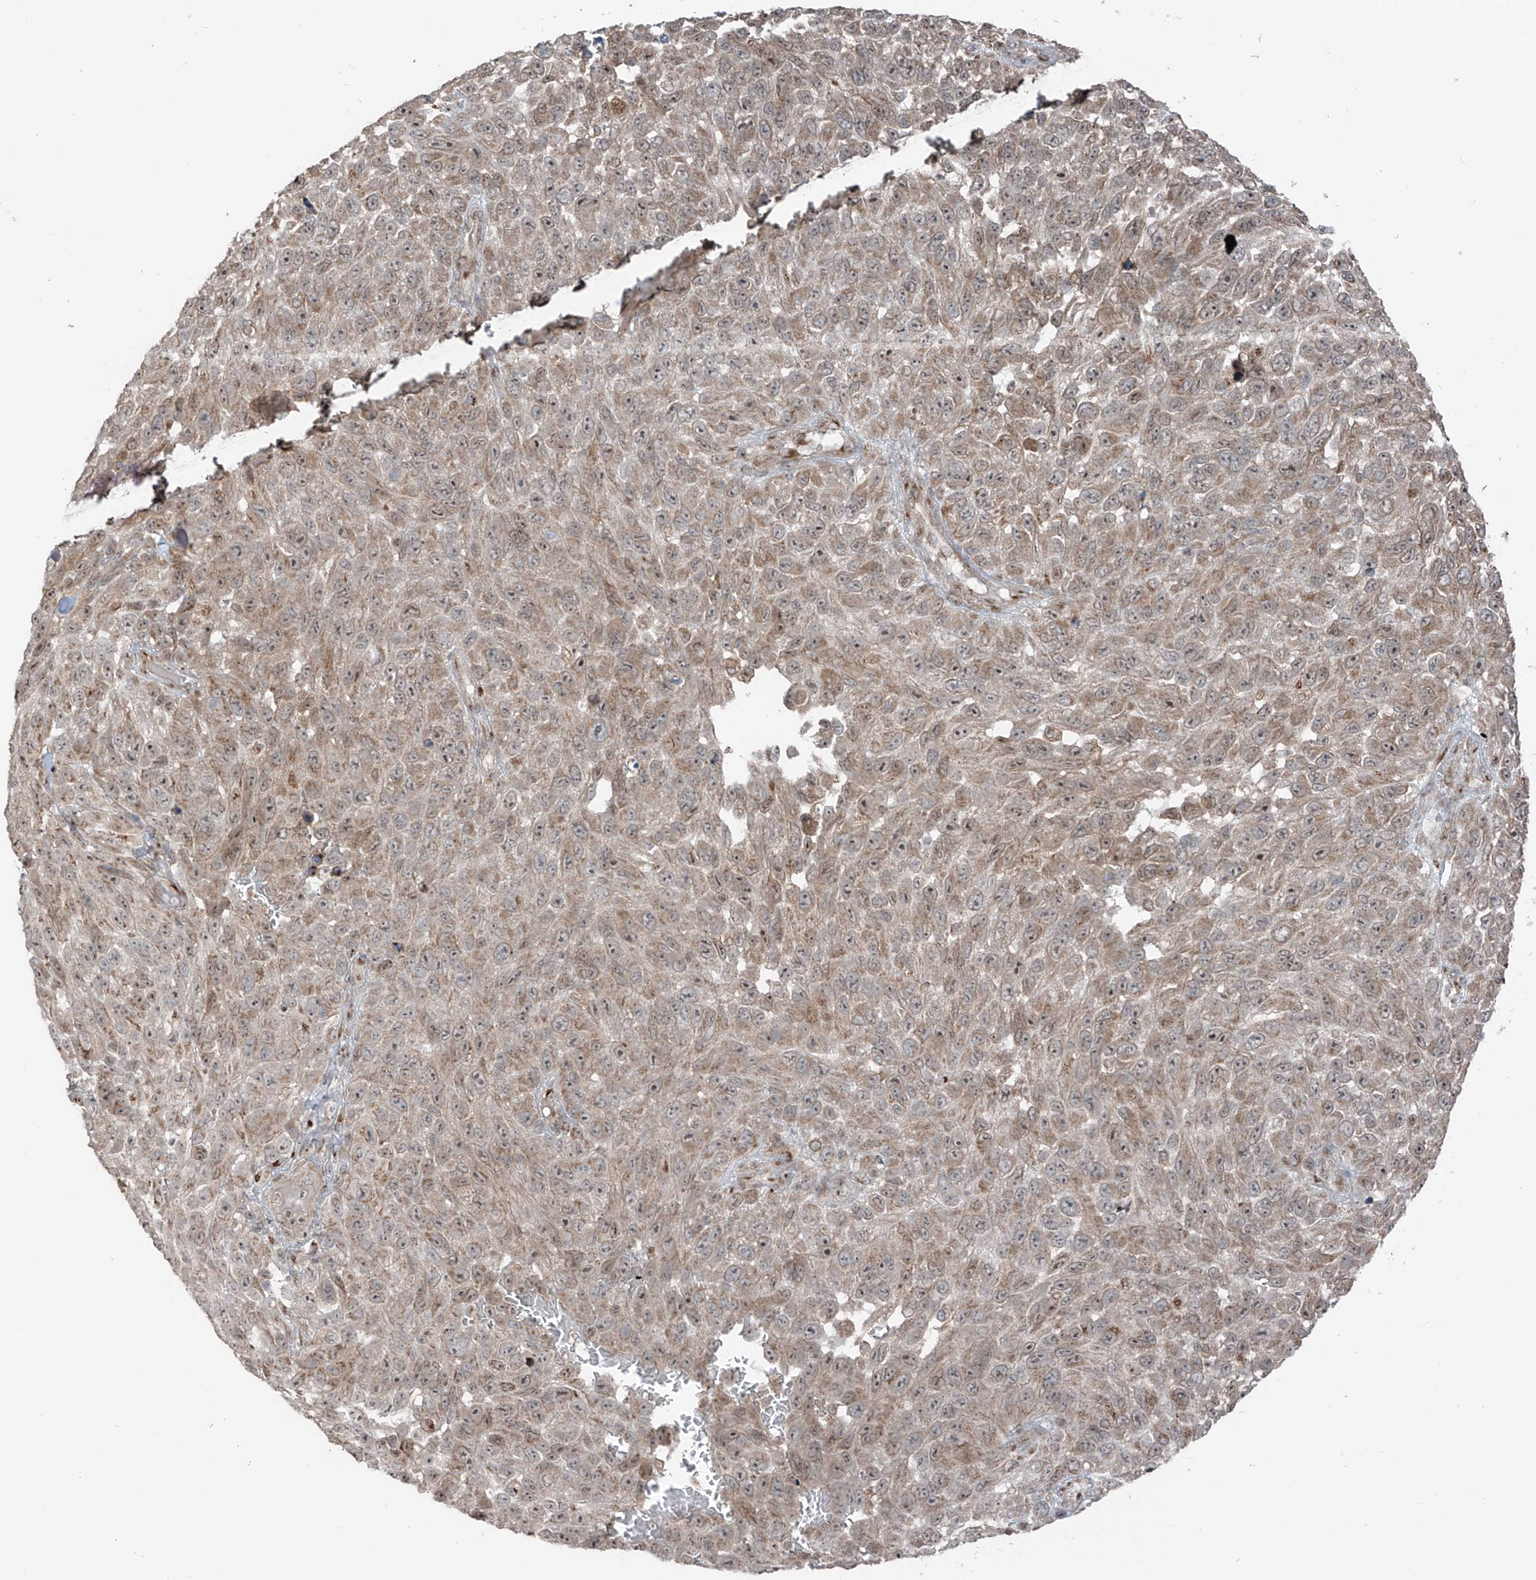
{"staining": {"intensity": "weak", "quantity": ">75%", "location": "cytoplasmic/membranous,nuclear"}, "tissue": "melanoma", "cell_type": "Tumor cells", "image_type": "cancer", "snomed": [{"axis": "morphology", "description": "Malignant melanoma, NOS"}, {"axis": "topography", "description": "Skin"}], "caption": "Immunohistochemical staining of melanoma exhibits low levels of weak cytoplasmic/membranous and nuclear protein staining in about >75% of tumor cells. The staining is performed using DAB (3,3'-diaminobenzidine) brown chromogen to label protein expression. The nuclei are counter-stained blue using hematoxylin.", "gene": "ERLEC1", "patient": {"sex": "female", "age": 96}}